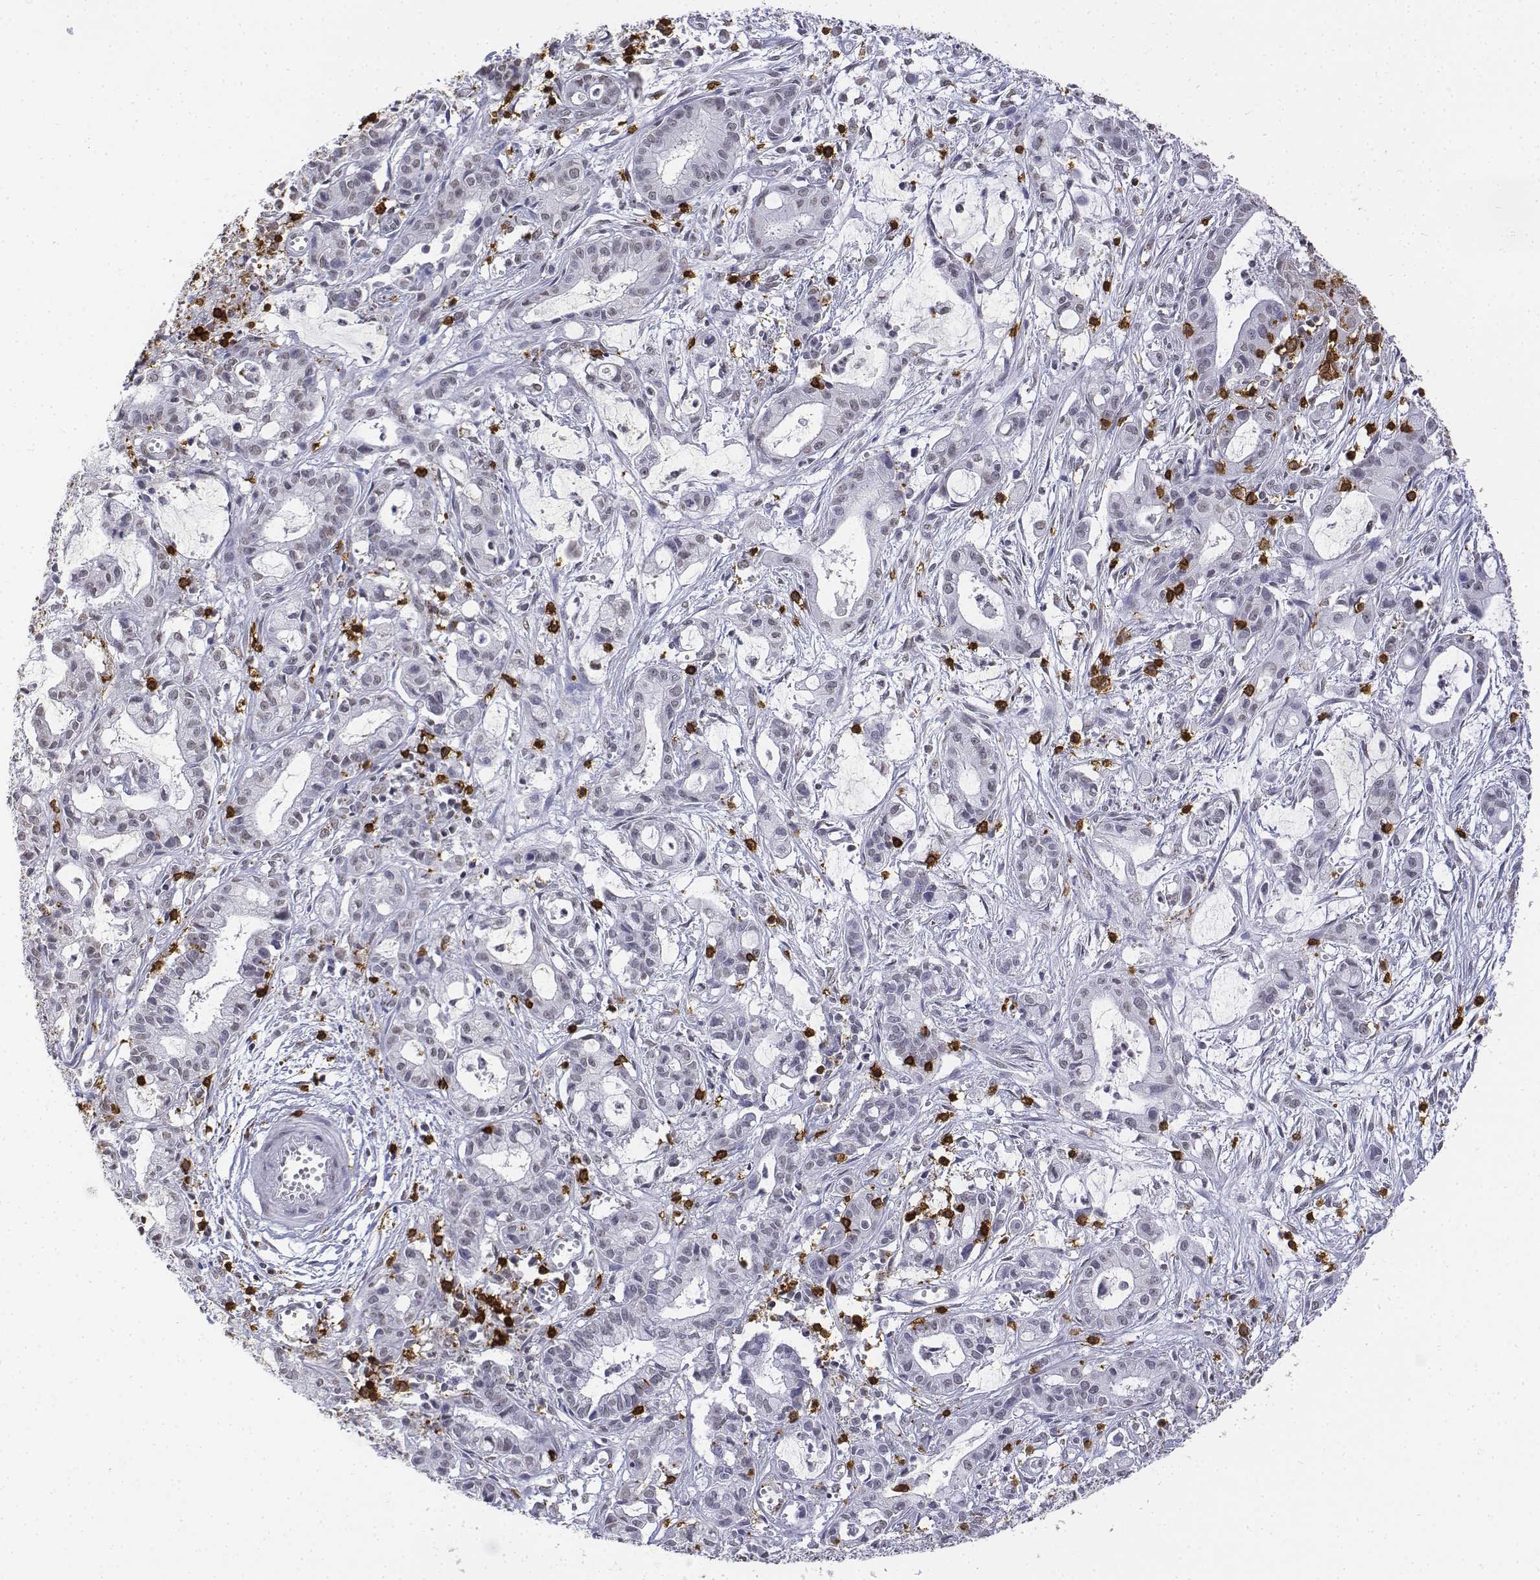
{"staining": {"intensity": "negative", "quantity": "none", "location": "none"}, "tissue": "pancreatic cancer", "cell_type": "Tumor cells", "image_type": "cancer", "snomed": [{"axis": "morphology", "description": "Adenocarcinoma, NOS"}, {"axis": "topography", "description": "Pancreas"}], "caption": "Tumor cells are negative for protein expression in human pancreatic cancer.", "gene": "CD3E", "patient": {"sex": "male", "age": 48}}